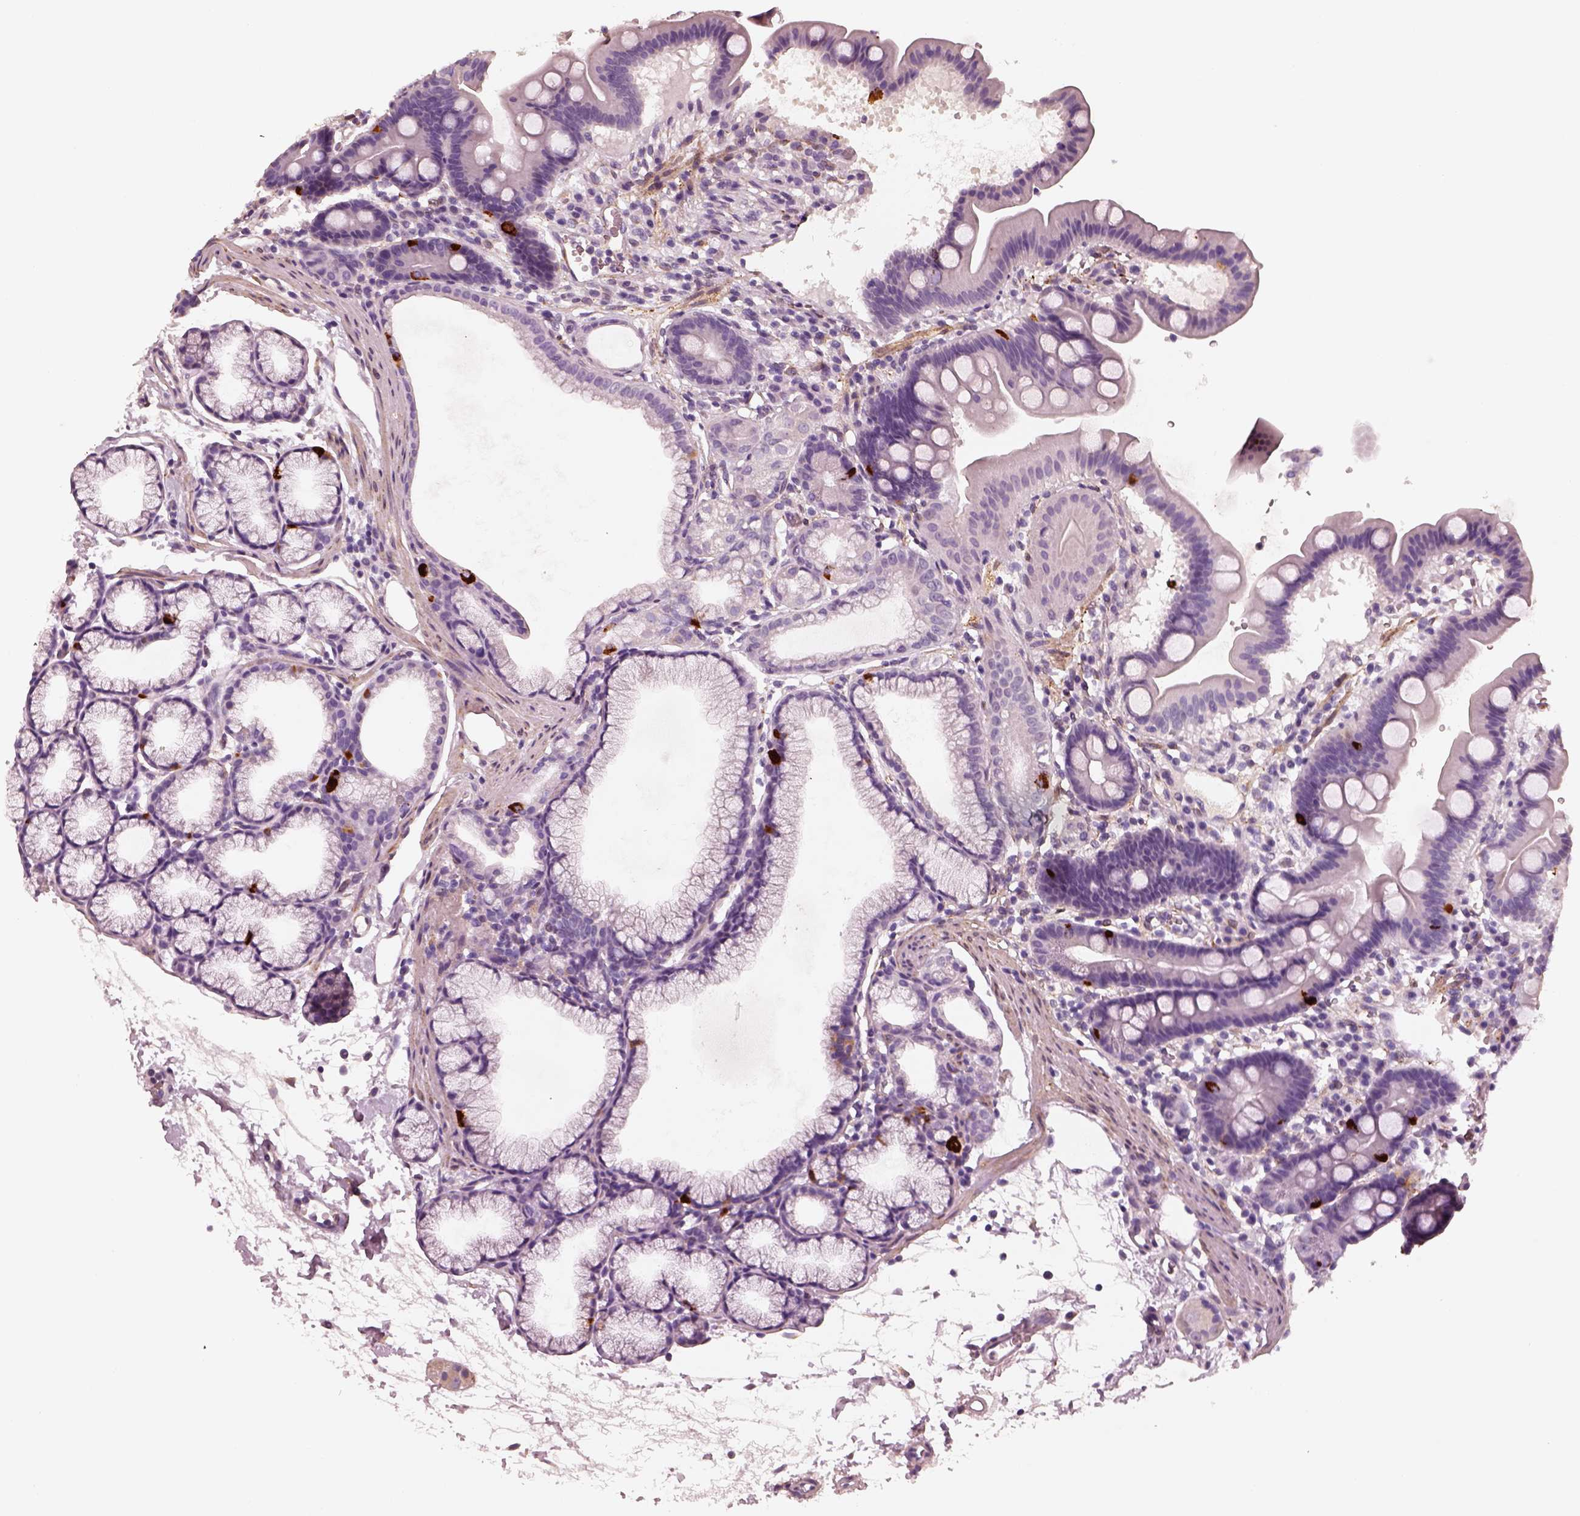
{"staining": {"intensity": "negative", "quantity": "none", "location": "none"}, "tissue": "duodenum", "cell_type": "Glandular cells", "image_type": "normal", "snomed": [{"axis": "morphology", "description": "Normal tissue, NOS"}, {"axis": "topography", "description": "Duodenum"}], "caption": "Immunohistochemistry photomicrograph of normal duodenum stained for a protein (brown), which exhibits no expression in glandular cells.", "gene": "RS1", "patient": {"sex": "male", "age": 59}}